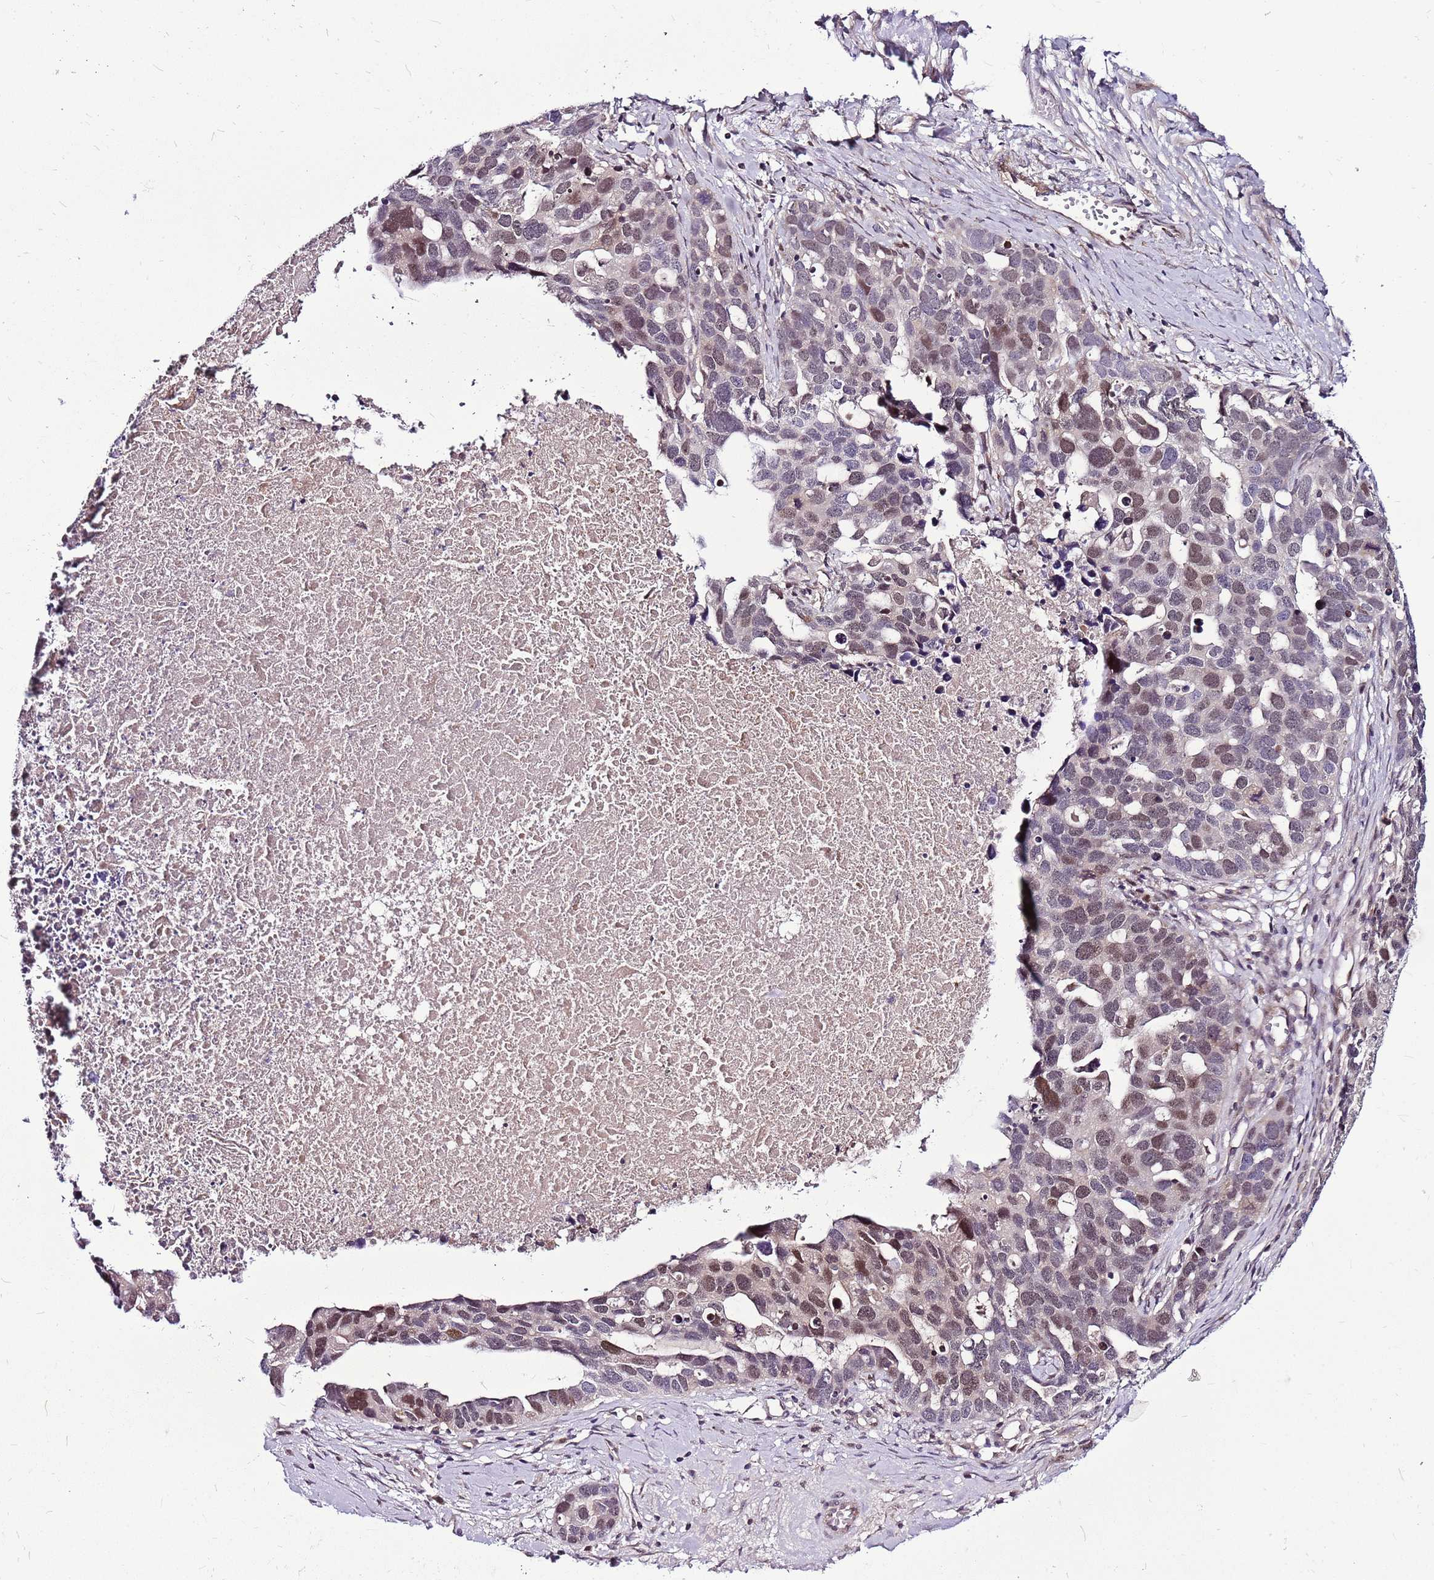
{"staining": {"intensity": "moderate", "quantity": "25%-75%", "location": "nuclear"}, "tissue": "ovarian cancer", "cell_type": "Tumor cells", "image_type": "cancer", "snomed": [{"axis": "morphology", "description": "Cystadenocarcinoma, serous, NOS"}, {"axis": "topography", "description": "Ovary"}], "caption": "An immunohistochemistry (IHC) photomicrograph of neoplastic tissue is shown. Protein staining in brown shows moderate nuclear positivity in ovarian cancer (serous cystadenocarcinoma) within tumor cells.", "gene": "POLE3", "patient": {"sex": "female", "age": 54}}